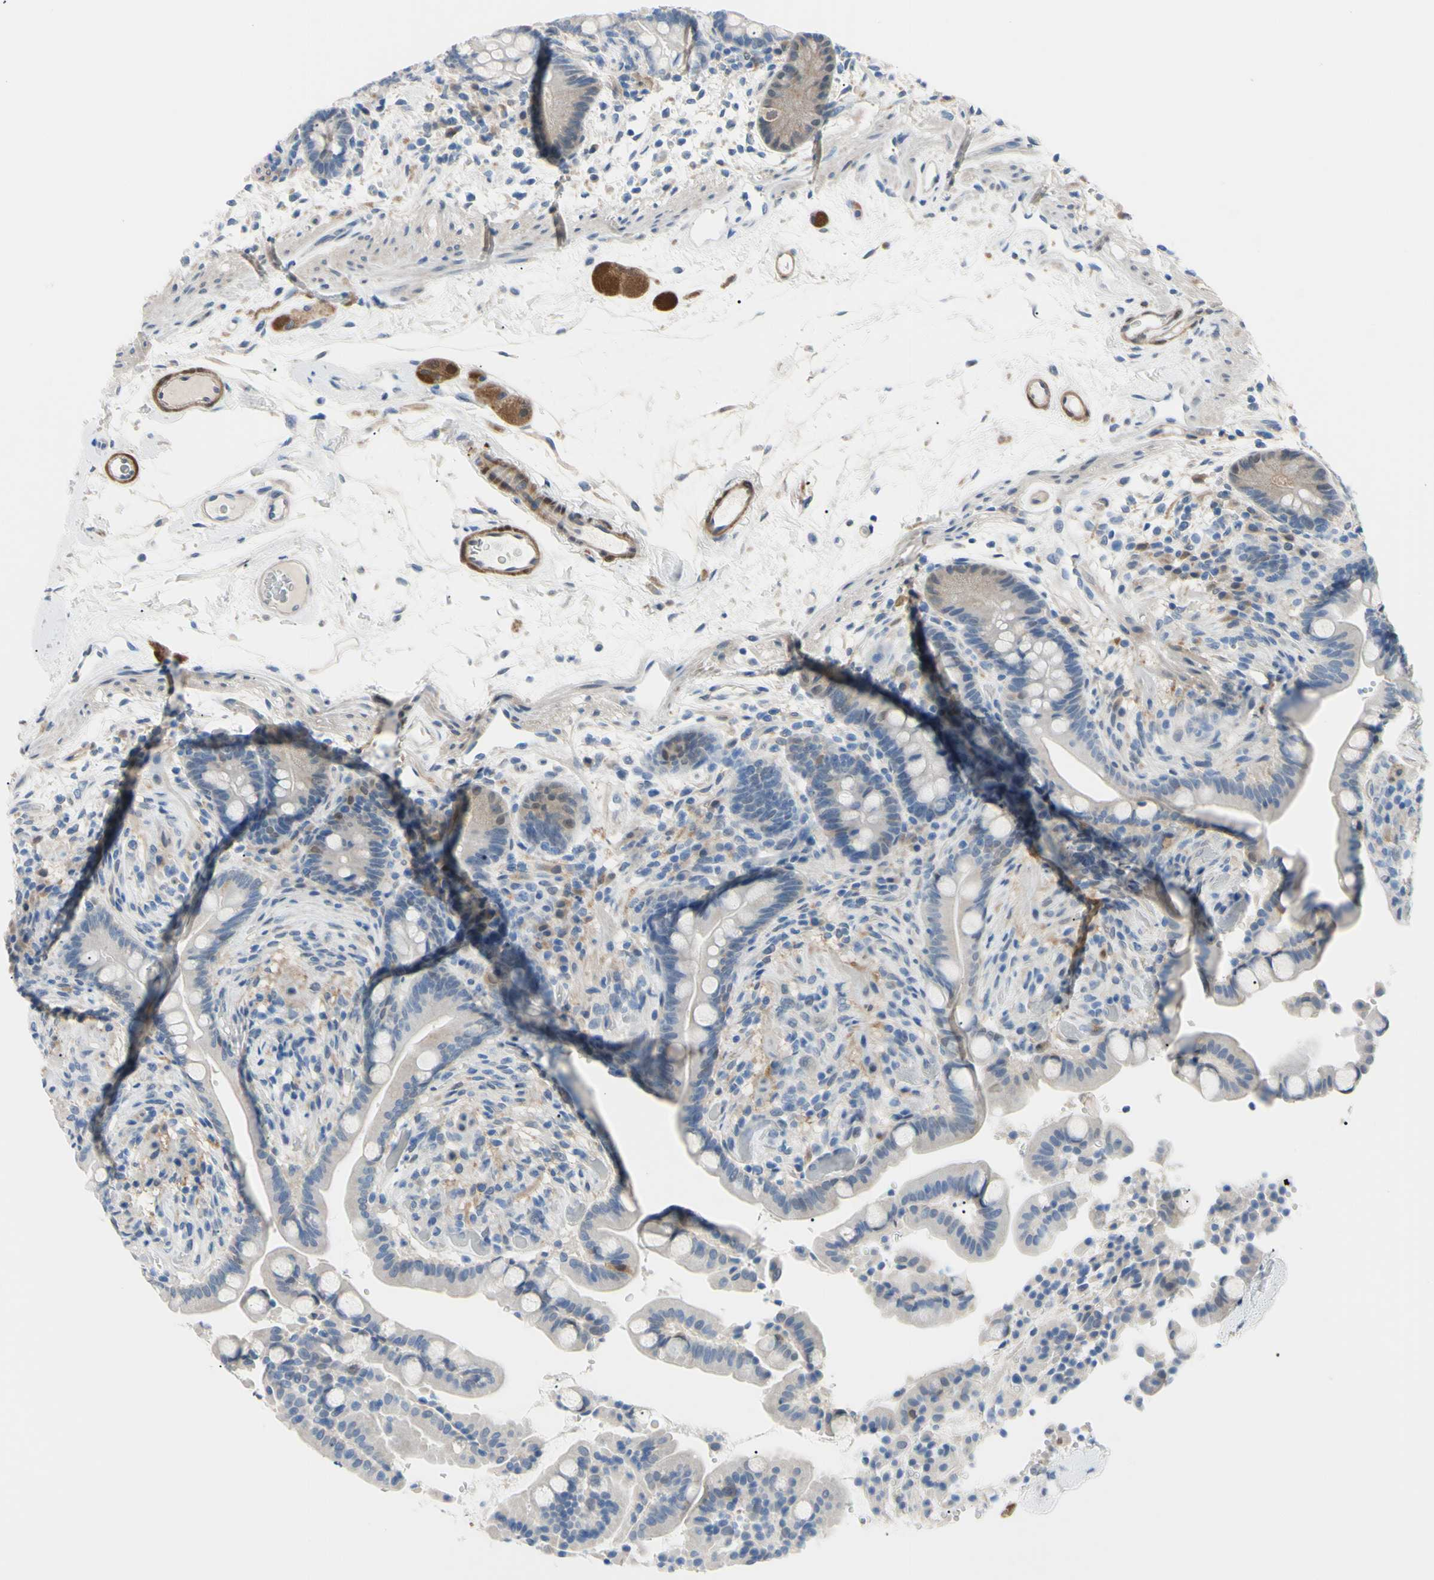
{"staining": {"intensity": "negative", "quantity": "none", "location": "none"}, "tissue": "colon", "cell_type": "Endothelial cells", "image_type": "normal", "snomed": [{"axis": "morphology", "description": "Normal tissue, NOS"}, {"axis": "topography", "description": "Colon"}], "caption": "Immunohistochemical staining of benign human colon reveals no significant staining in endothelial cells.", "gene": "NOL3", "patient": {"sex": "male", "age": 73}}